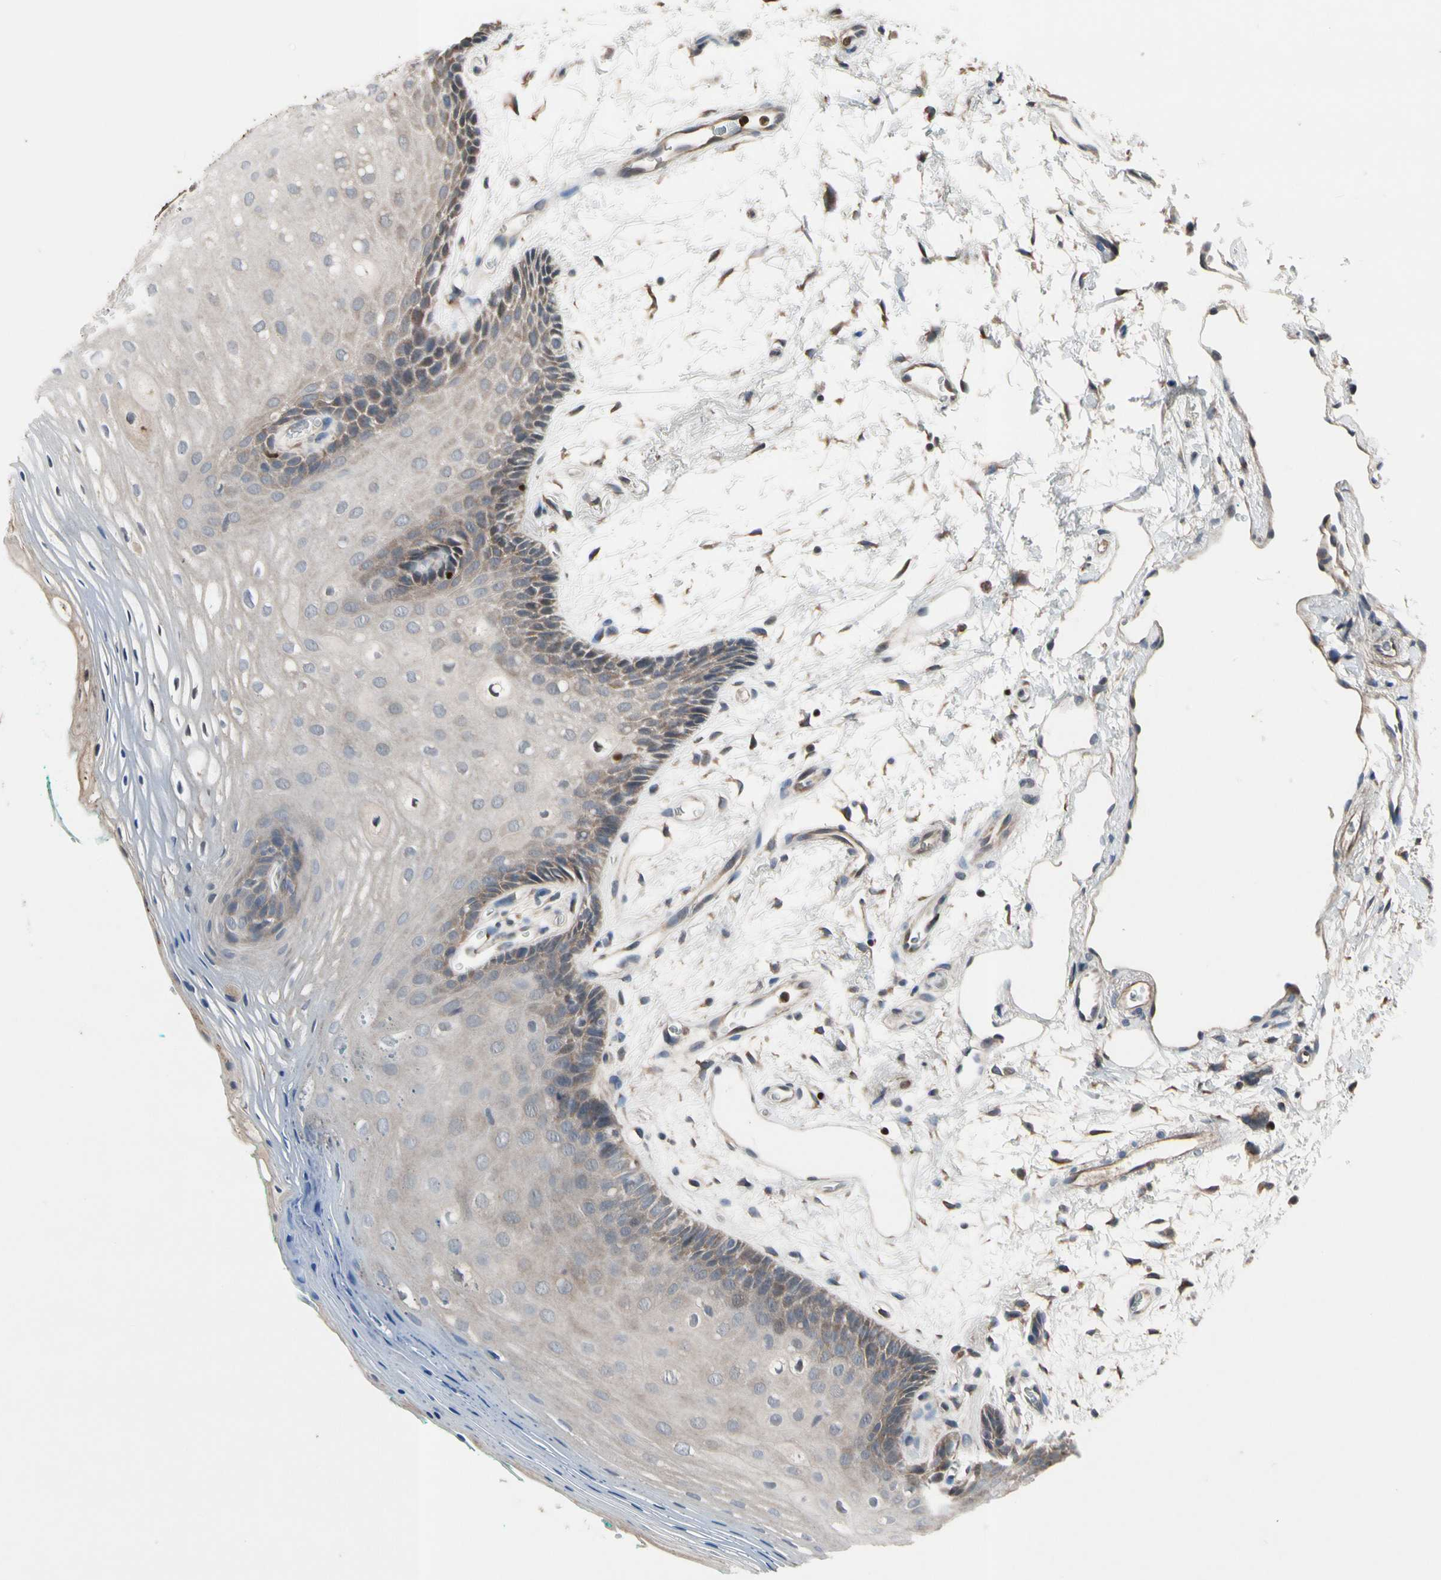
{"staining": {"intensity": "moderate", "quantity": "<25%", "location": "cytoplasmic/membranous"}, "tissue": "oral mucosa", "cell_type": "Squamous epithelial cells", "image_type": "normal", "snomed": [{"axis": "morphology", "description": "Normal tissue, NOS"}, {"axis": "topography", "description": "Skeletal muscle"}, {"axis": "topography", "description": "Oral tissue"}, {"axis": "topography", "description": "Peripheral nerve tissue"}], "caption": "There is low levels of moderate cytoplasmic/membranous expression in squamous epithelial cells of unremarkable oral mucosa, as demonstrated by immunohistochemical staining (brown color).", "gene": "TBX21", "patient": {"sex": "female", "age": 84}}